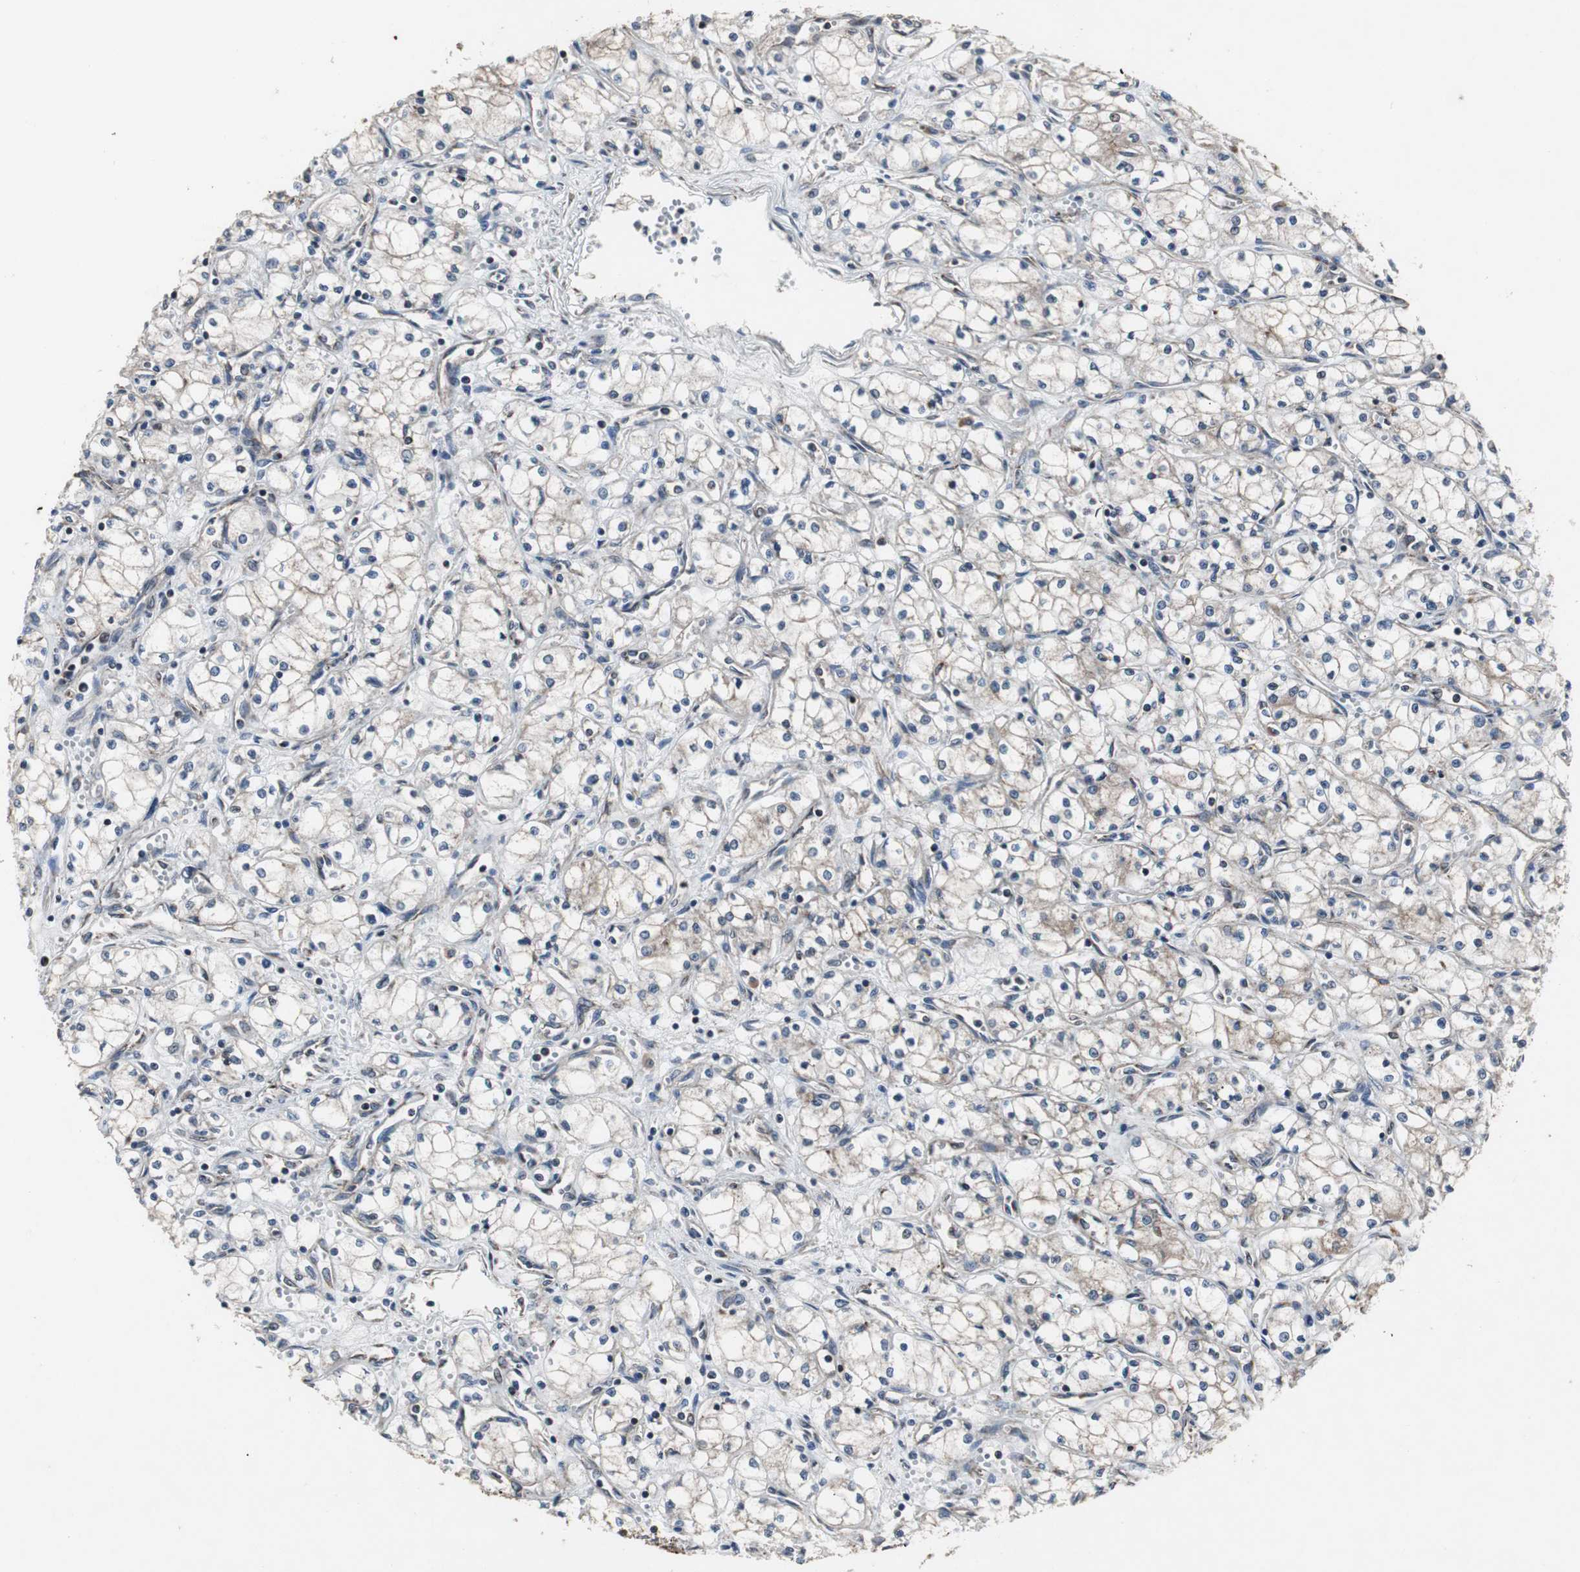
{"staining": {"intensity": "negative", "quantity": "none", "location": "none"}, "tissue": "renal cancer", "cell_type": "Tumor cells", "image_type": "cancer", "snomed": [{"axis": "morphology", "description": "Normal tissue, NOS"}, {"axis": "morphology", "description": "Adenocarcinoma, NOS"}, {"axis": "topography", "description": "Kidney"}], "caption": "High power microscopy micrograph of an immunohistochemistry micrograph of renal cancer, revealing no significant staining in tumor cells.", "gene": "MRPL40", "patient": {"sex": "male", "age": 59}}